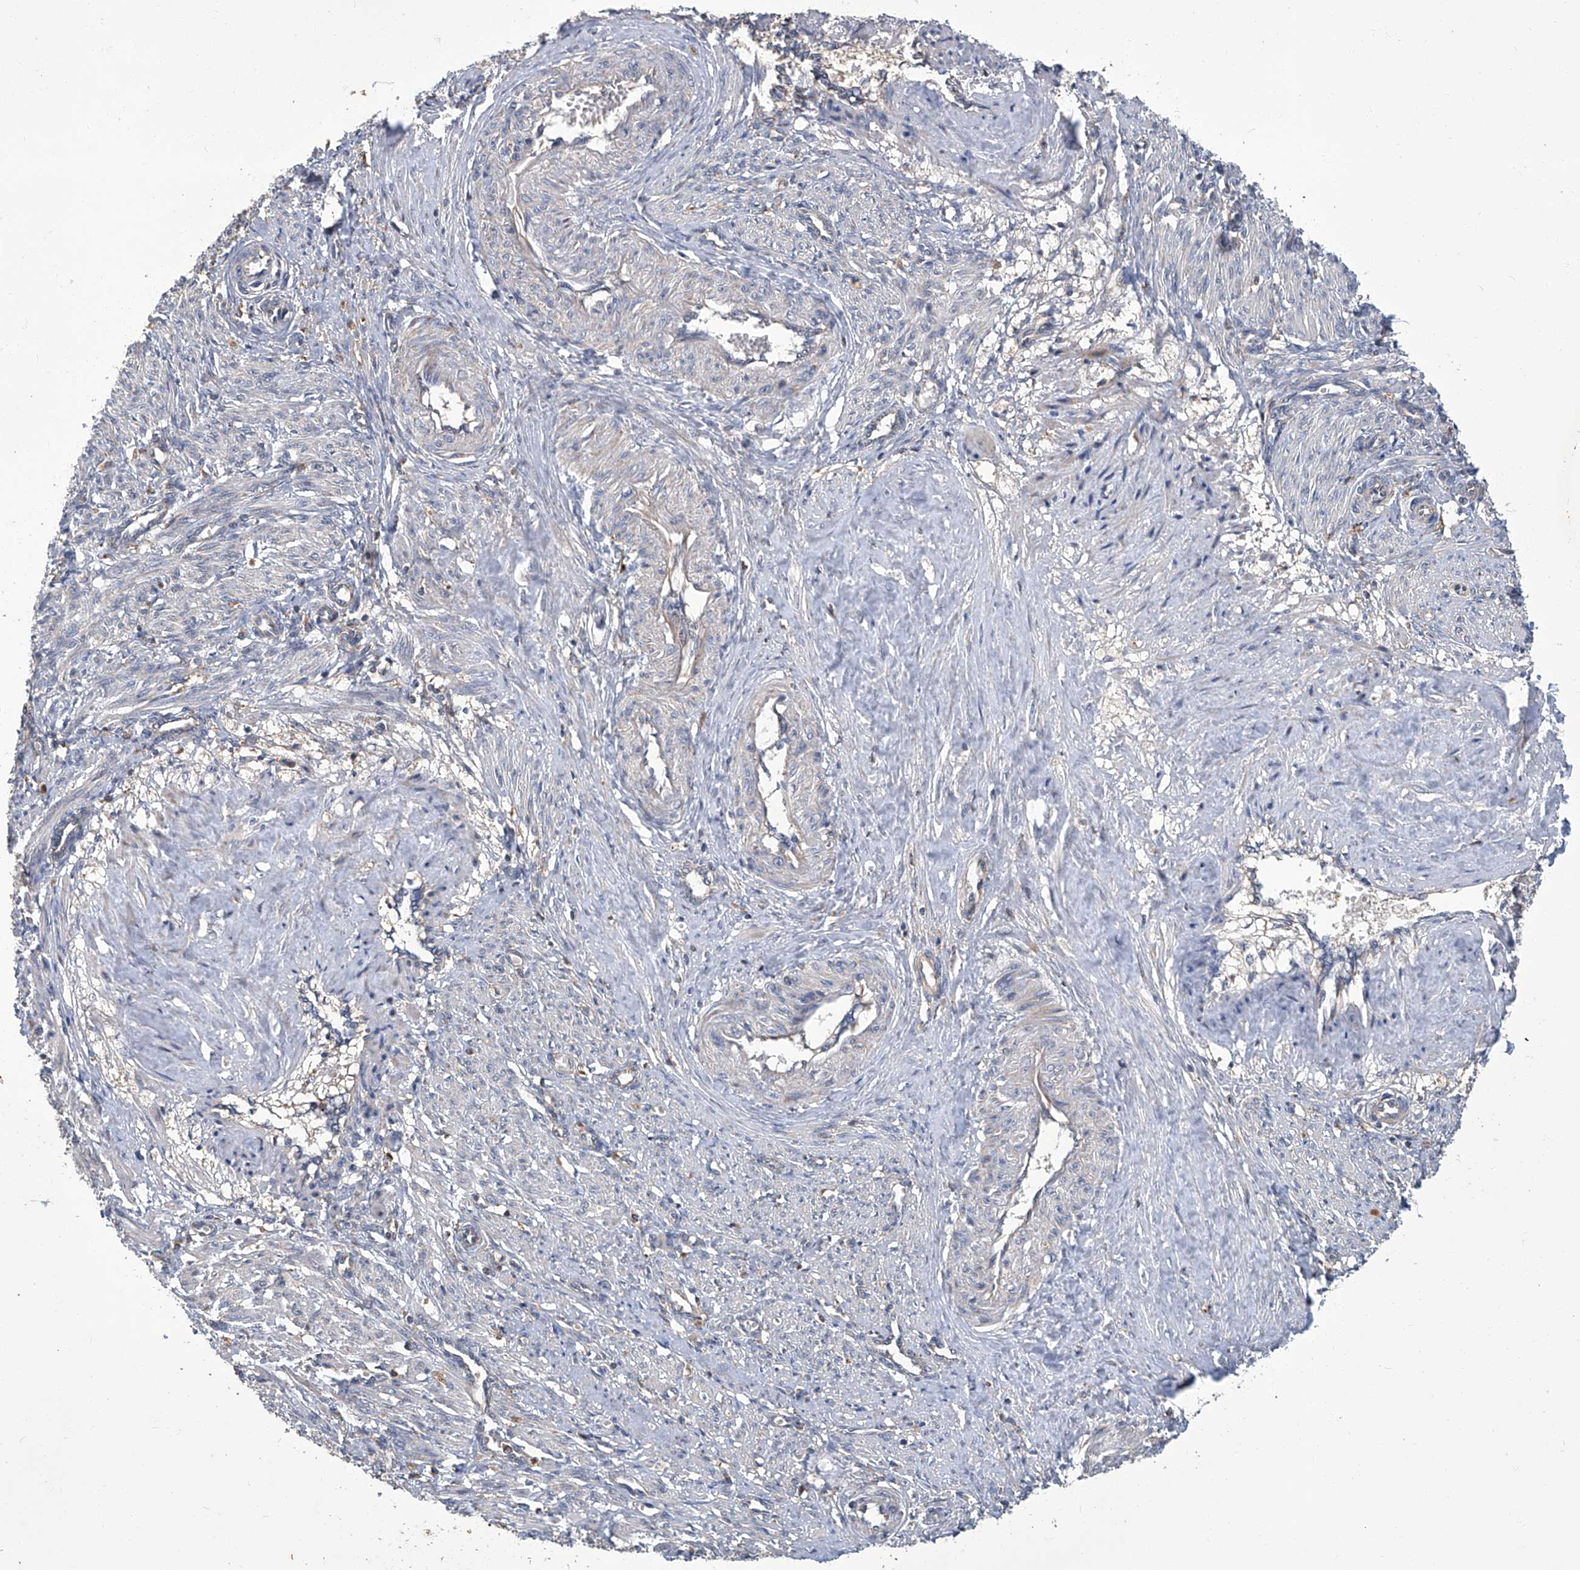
{"staining": {"intensity": "weak", "quantity": "<25%", "location": "cytoplasmic/membranous"}, "tissue": "smooth muscle", "cell_type": "Smooth muscle cells", "image_type": "normal", "snomed": [{"axis": "morphology", "description": "Normal tissue, NOS"}, {"axis": "topography", "description": "Endometrium"}], "caption": "Smooth muscle cells show no significant protein positivity in unremarkable smooth muscle. The staining was performed using DAB (3,3'-diaminobenzidine) to visualize the protein expression in brown, while the nuclei were stained in blue with hematoxylin (Magnification: 20x).", "gene": "TNFRSF13B", "patient": {"sex": "female", "age": 33}}